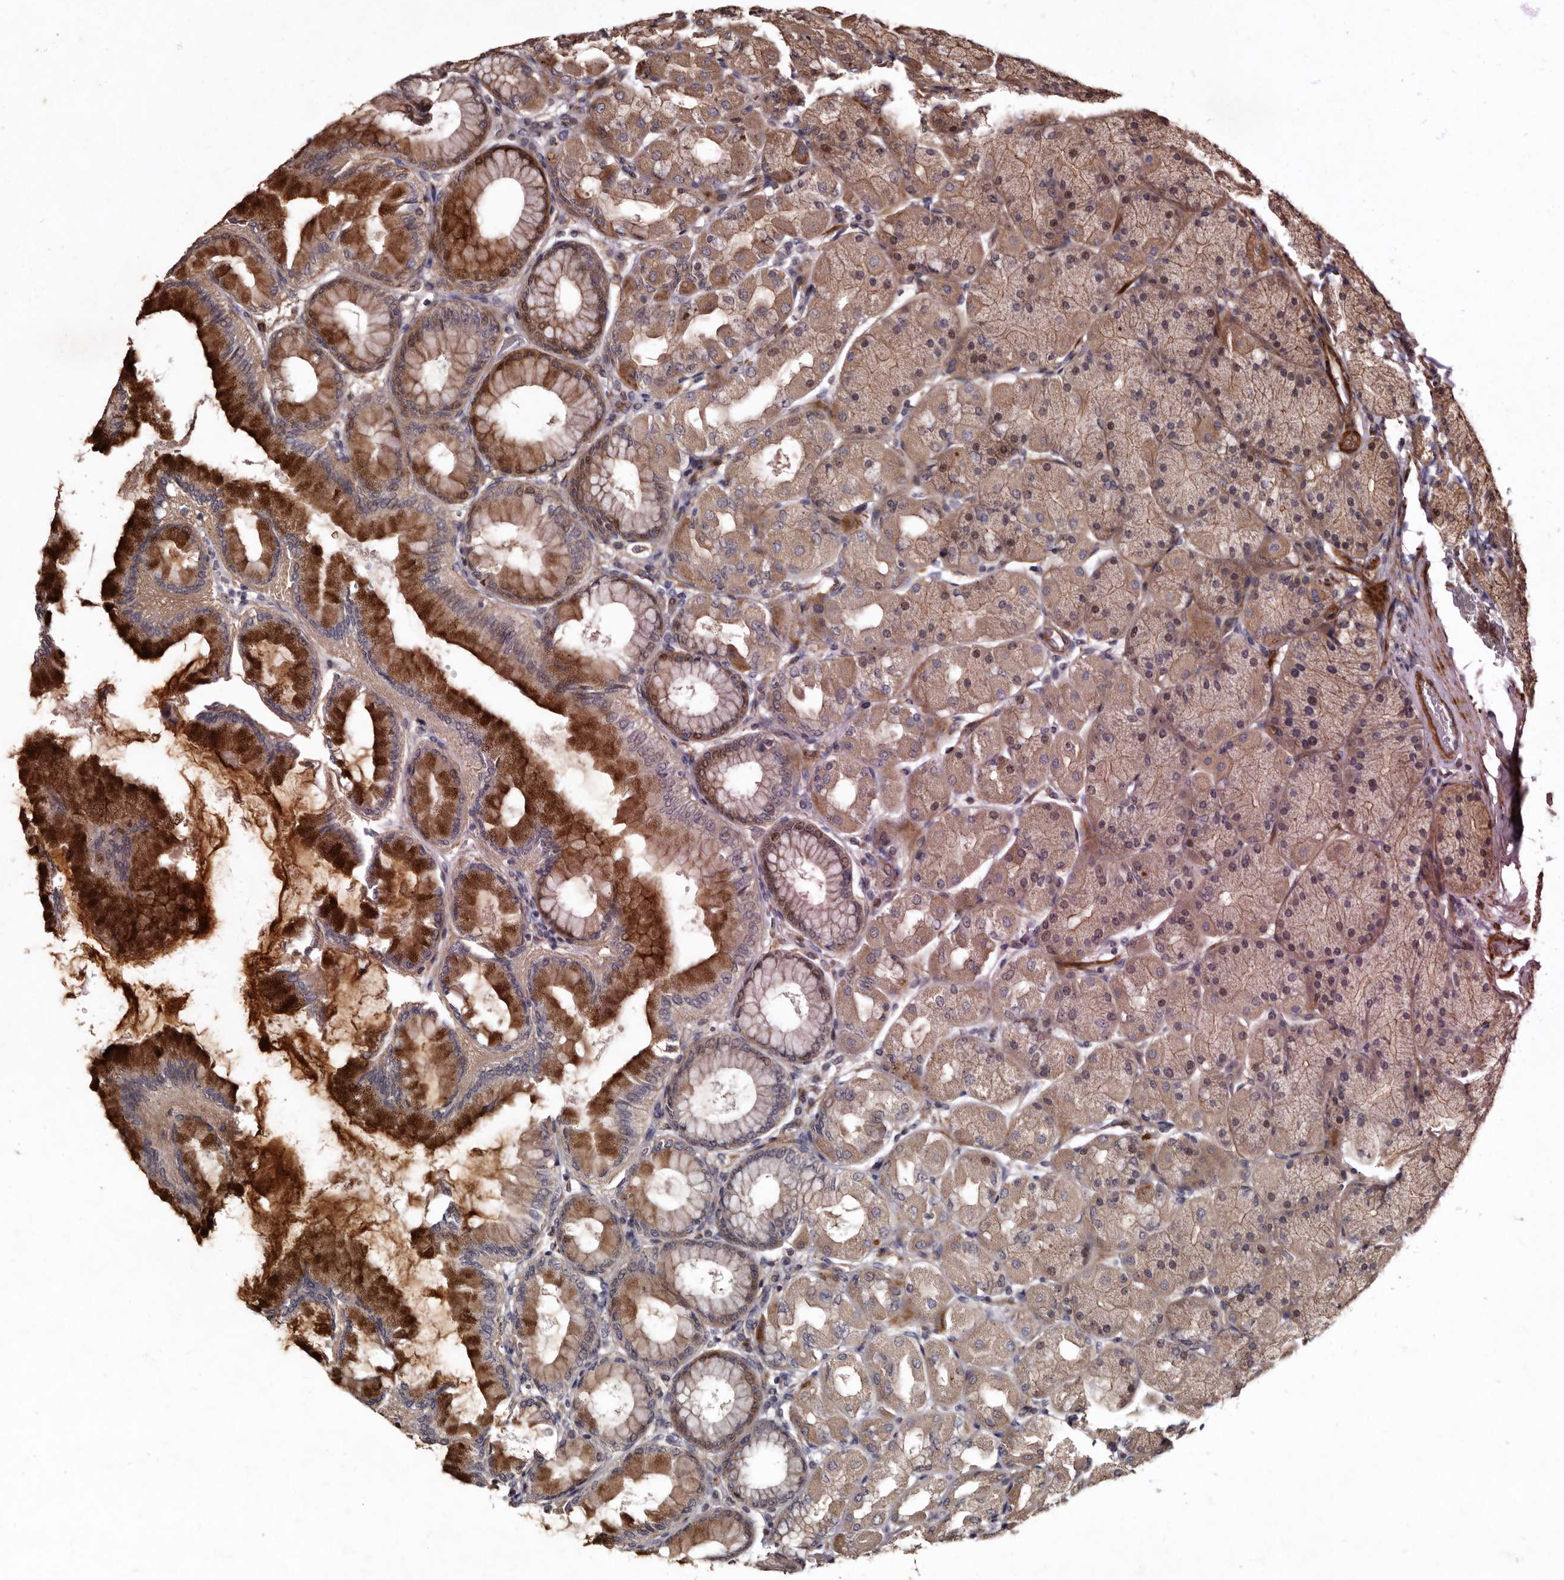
{"staining": {"intensity": "strong", "quantity": "25%-75%", "location": "cytoplasmic/membranous"}, "tissue": "stomach", "cell_type": "Glandular cells", "image_type": "normal", "snomed": [{"axis": "morphology", "description": "Normal tissue, NOS"}, {"axis": "topography", "description": "Stomach, upper"}], "caption": "Glandular cells demonstrate high levels of strong cytoplasmic/membranous positivity in approximately 25%-75% of cells in benign human stomach. (DAB IHC, brown staining for protein, blue staining for nuclei).", "gene": "PRKD3", "patient": {"sex": "female", "age": 56}}